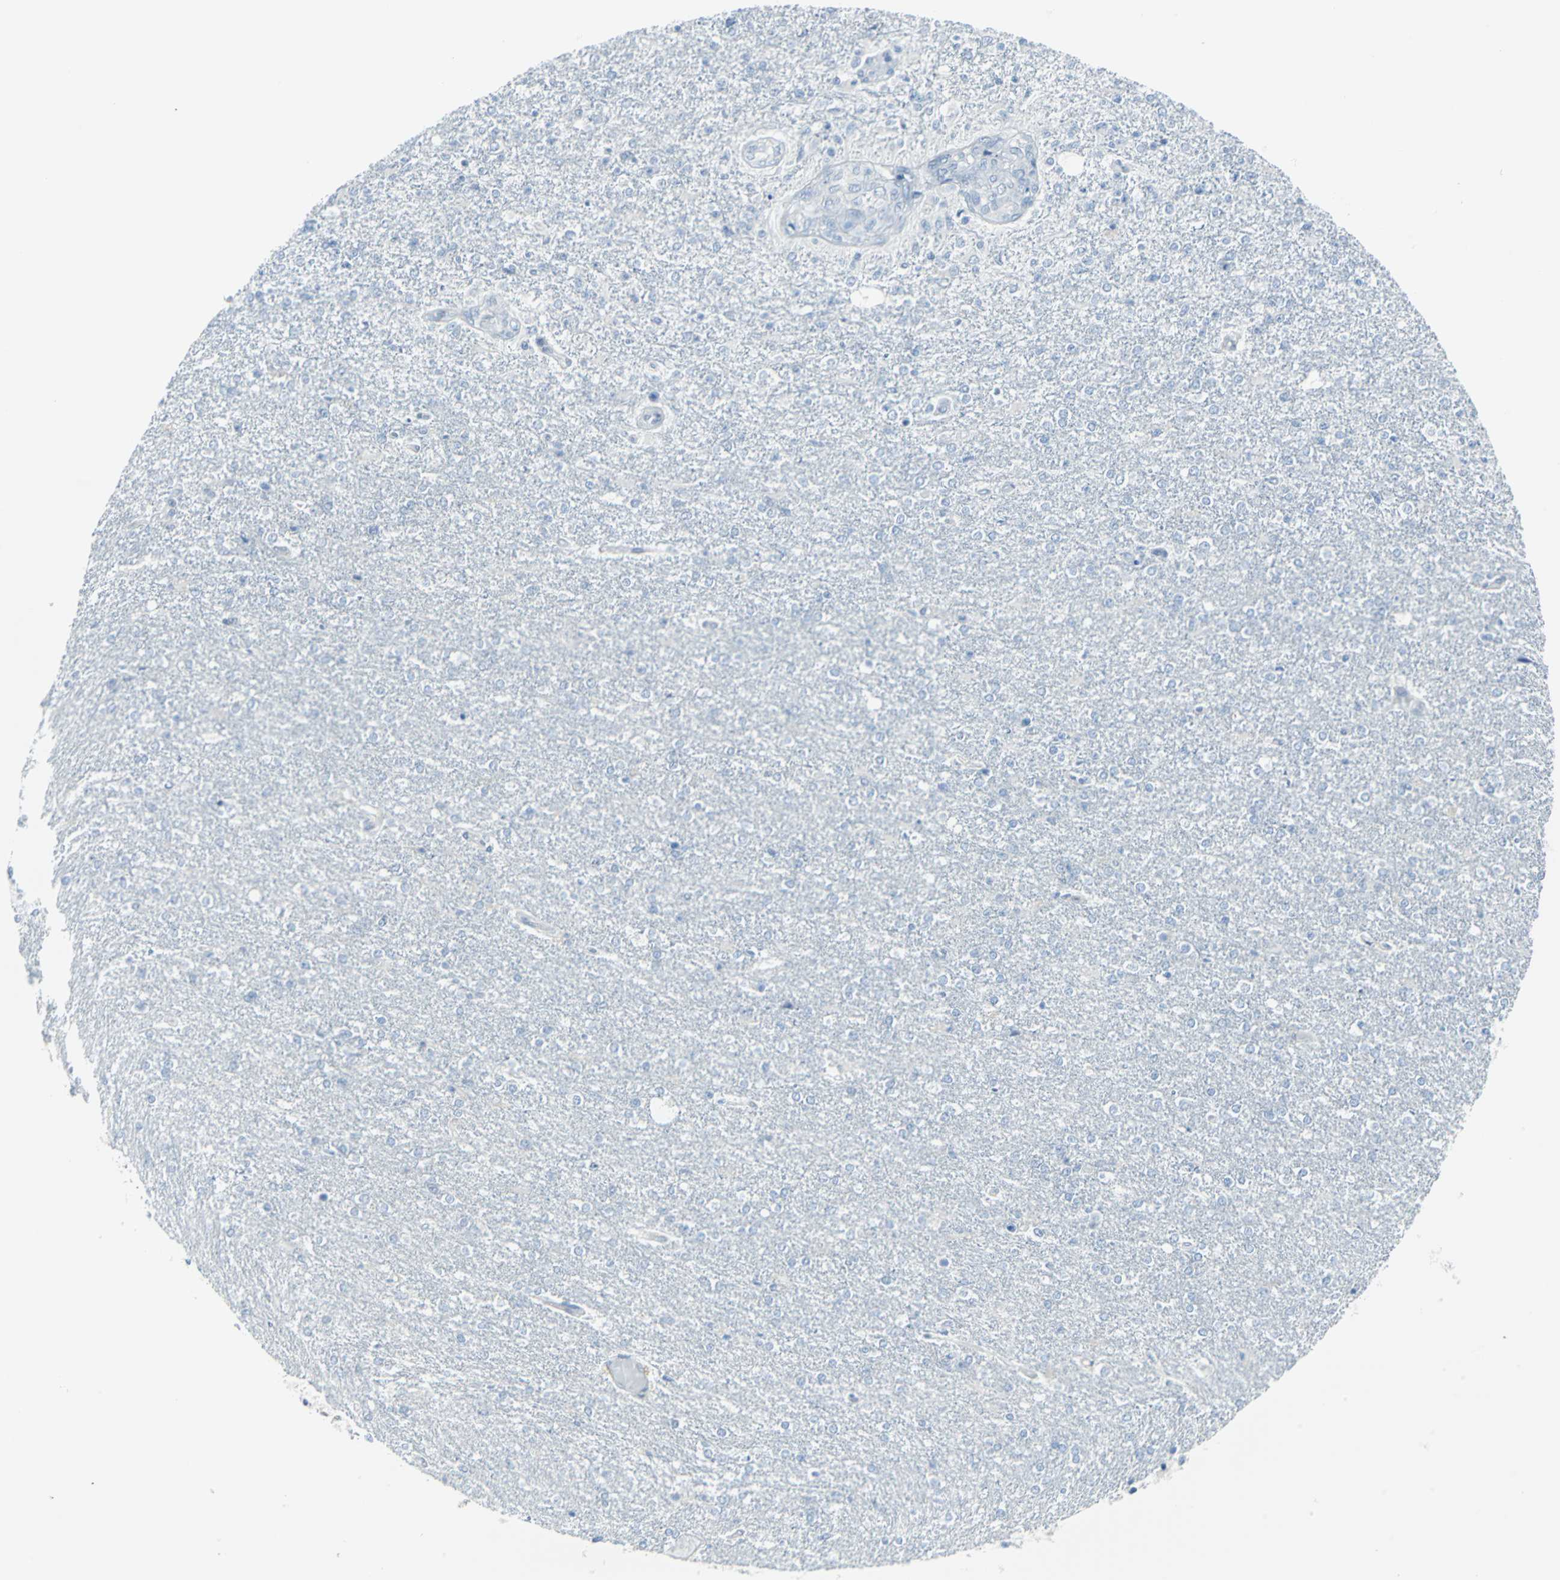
{"staining": {"intensity": "negative", "quantity": "none", "location": "none"}, "tissue": "glioma", "cell_type": "Tumor cells", "image_type": "cancer", "snomed": [{"axis": "morphology", "description": "Glioma, malignant, High grade"}, {"axis": "topography", "description": "Cerebral cortex"}], "caption": "High power microscopy micrograph of an immunohistochemistry image of glioma, revealing no significant expression in tumor cells.", "gene": "CYB5A", "patient": {"sex": "male", "age": 76}}